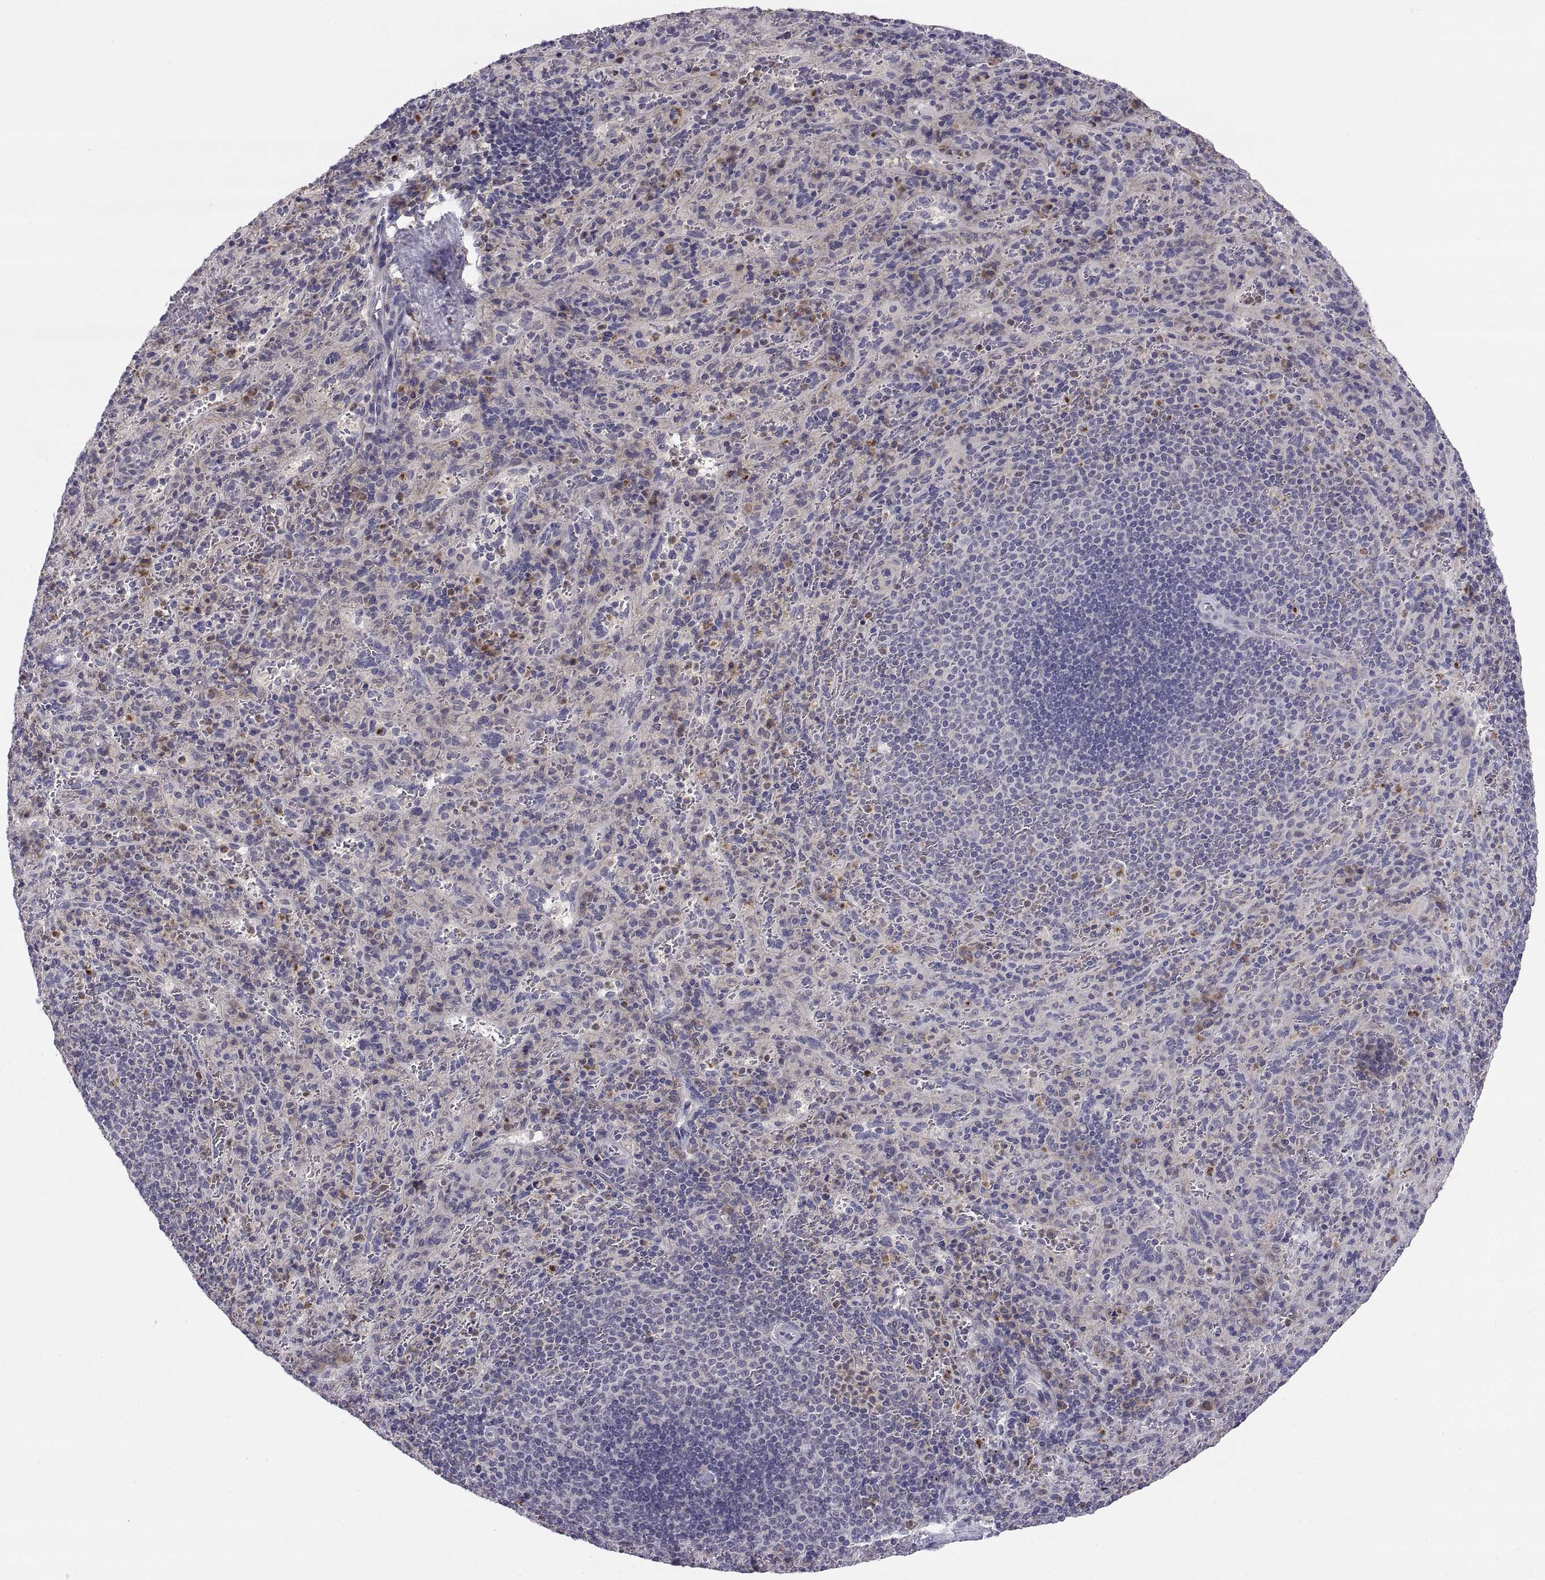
{"staining": {"intensity": "moderate", "quantity": "<25%", "location": "cytoplasmic/membranous,nuclear"}, "tissue": "spleen", "cell_type": "Cells in red pulp", "image_type": "normal", "snomed": [{"axis": "morphology", "description": "Normal tissue, NOS"}, {"axis": "topography", "description": "Spleen"}], "caption": "Brown immunohistochemical staining in normal human spleen shows moderate cytoplasmic/membranous,nuclear expression in approximately <25% of cells in red pulp. The protein of interest is stained brown, and the nuclei are stained in blue (DAB IHC with brightfield microscopy, high magnification).", "gene": "PKP1", "patient": {"sex": "male", "age": 57}}